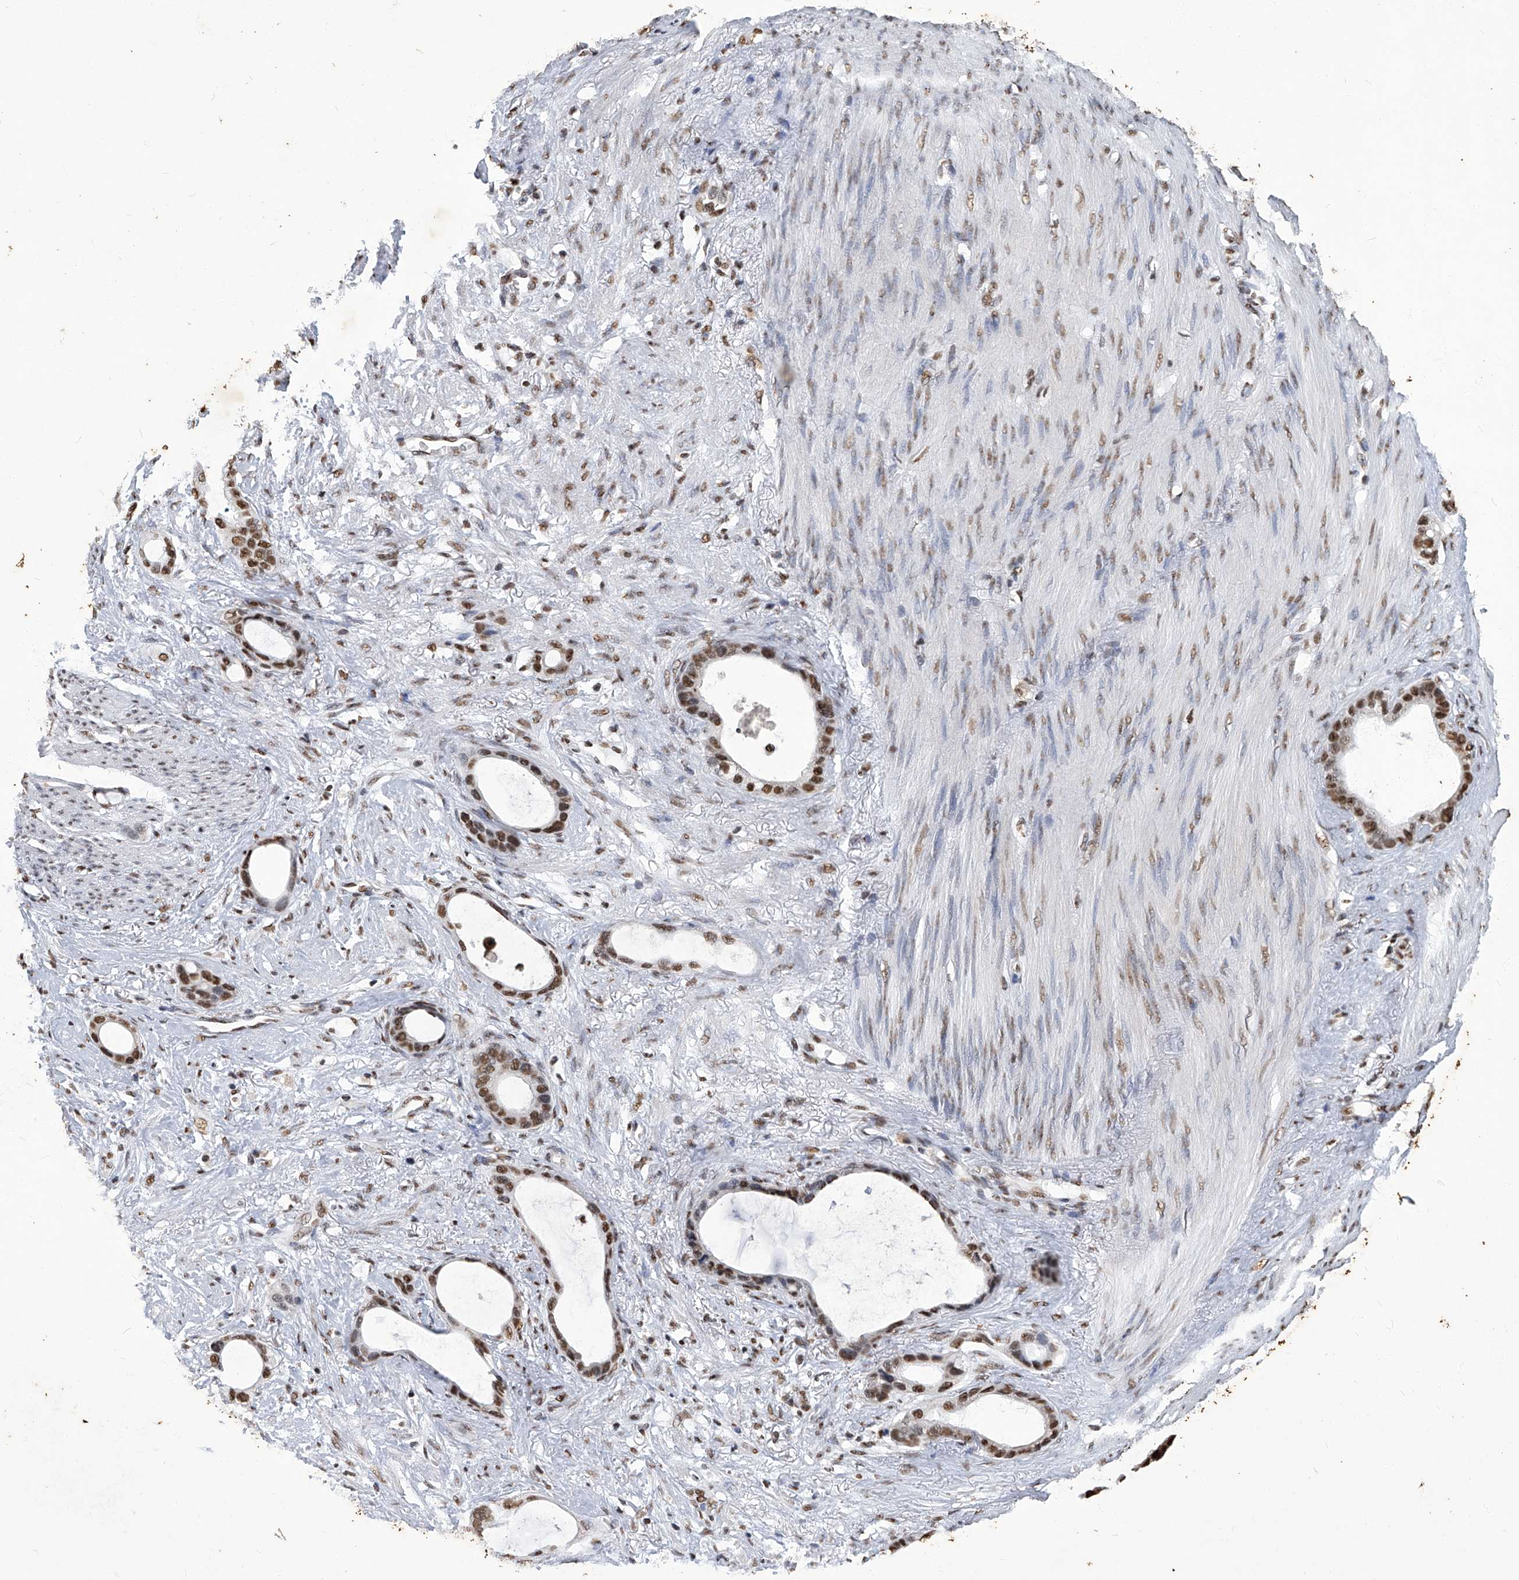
{"staining": {"intensity": "moderate", "quantity": ">75%", "location": "nuclear"}, "tissue": "stomach cancer", "cell_type": "Tumor cells", "image_type": "cancer", "snomed": [{"axis": "morphology", "description": "Adenocarcinoma, NOS"}, {"axis": "topography", "description": "Stomach"}], "caption": "Stomach cancer stained with a brown dye reveals moderate nuclear positive staining in approximately >75% of tumor cells.", "gene": "HBP1", "patient": {"sex": "female", "age": 75}}